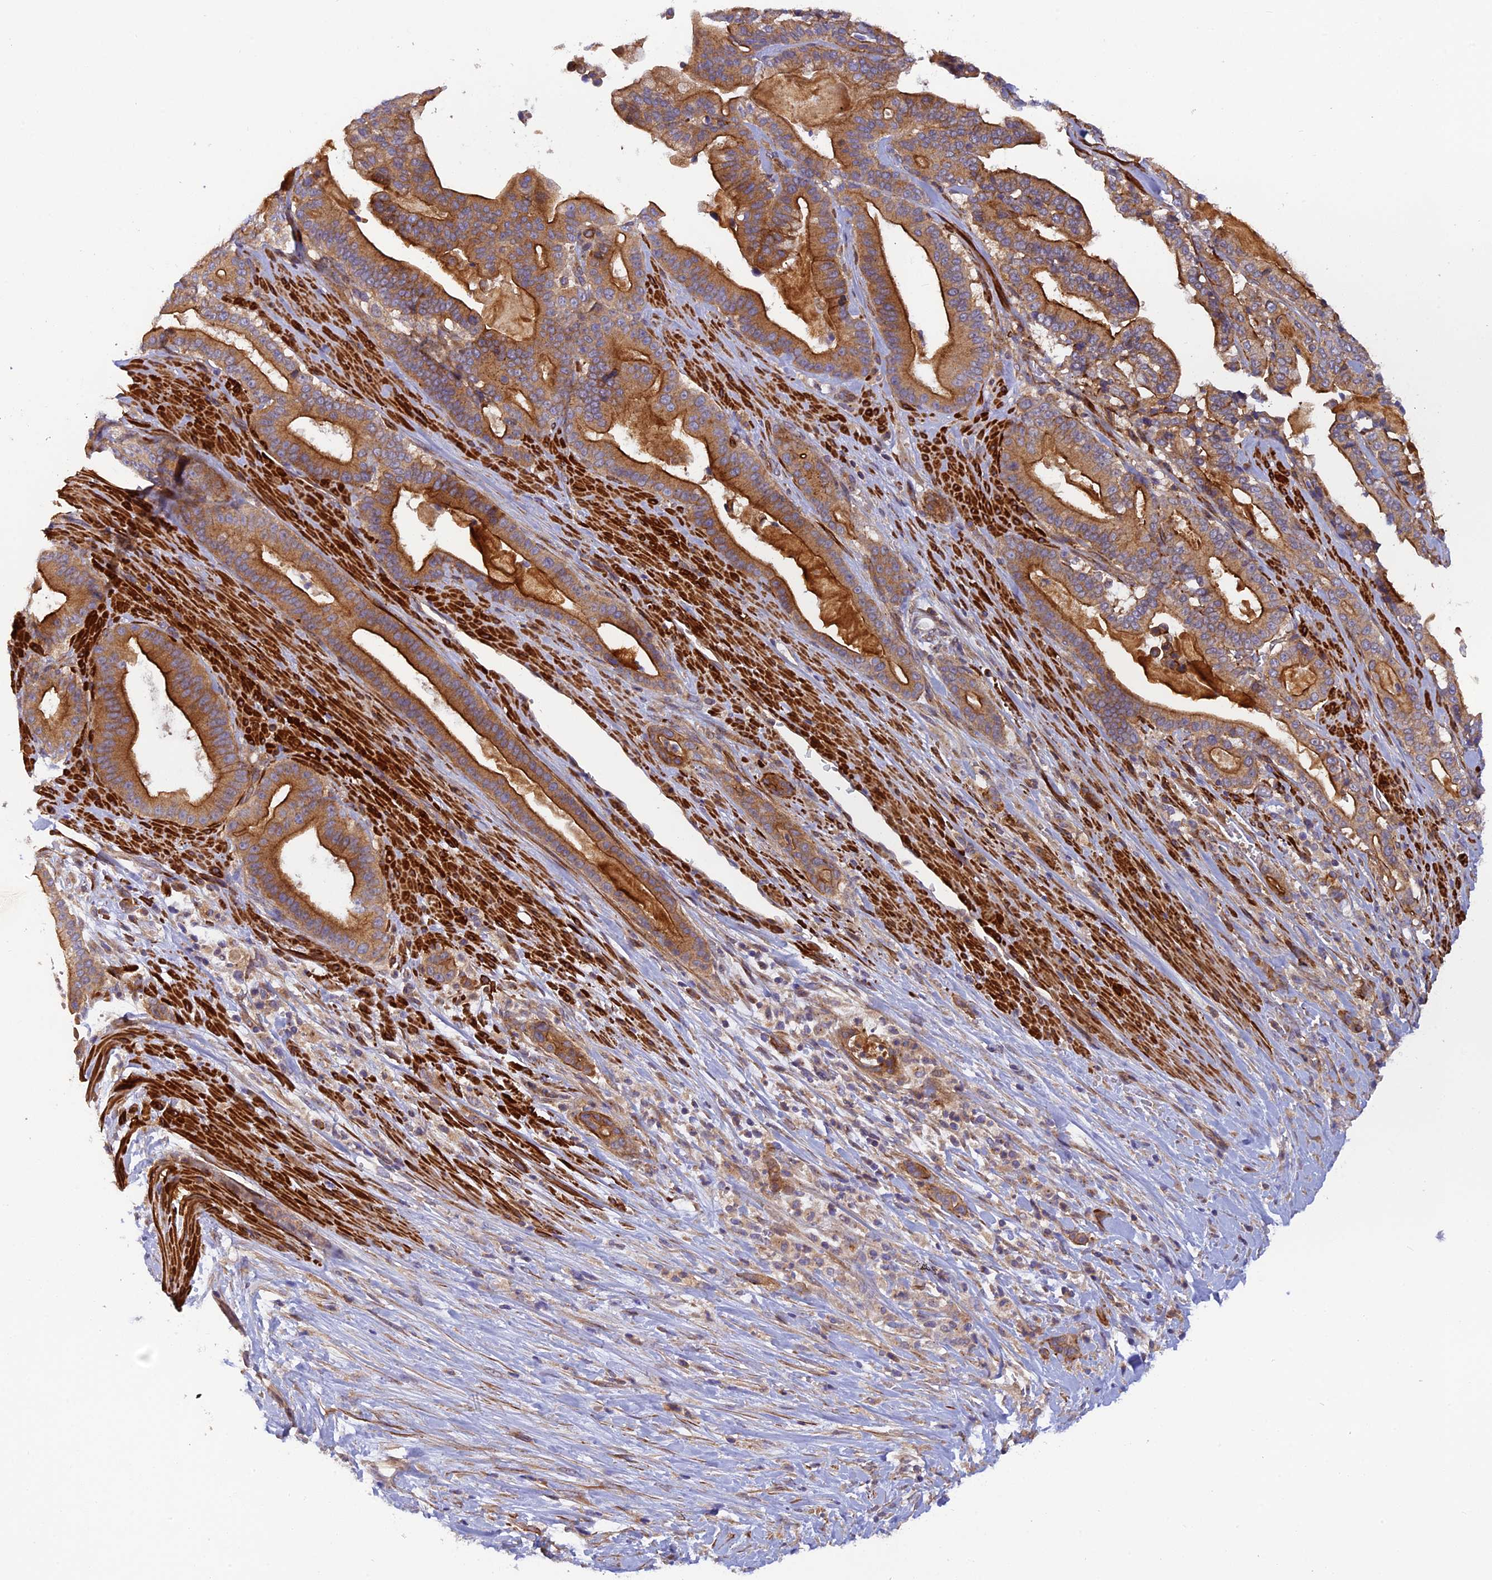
{"staining": {"intensity": "strong", "quantity": ">75%", "location": "cytoplasmic/membranous"}, "tissue": "pancreatic cancer", "cell_type": "Tumor cells", "image_type": "cancer", "snomed": [{"axis": "morphology", "description": "Adenocarcinoma, NOS"}, {"axis": "topography", "description": "Pancreas"}], "caption": "There is high levels of strong cytoplasmic/membranous expression in tumor cells of pancreatic cancer, as demonstrated by immunohistochemical staining (brown color).", "gene": "ADAMTS15", "patient": {"sex": "male", "age": 63}}